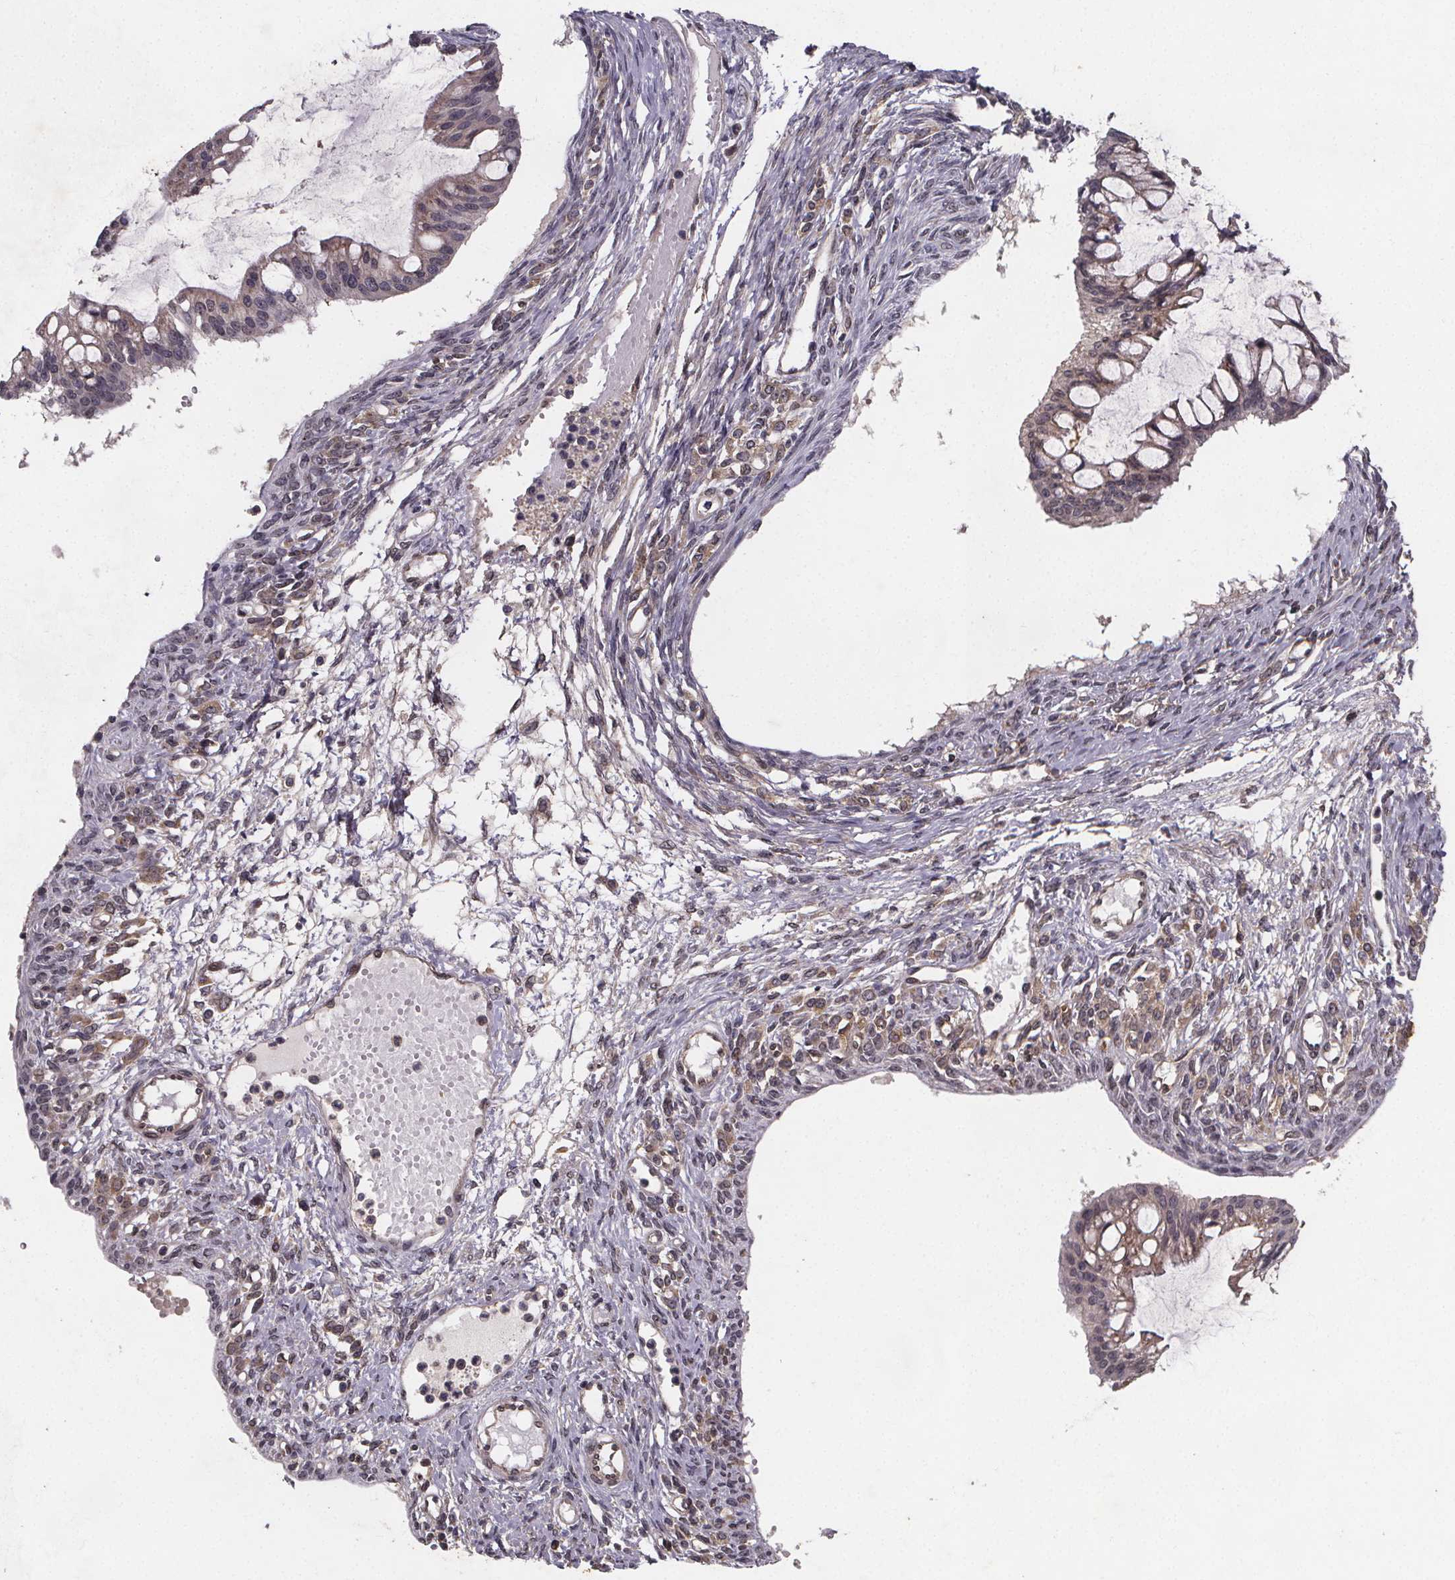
{"staining": {"intensity": "weak", "quantity": "<25%", "location": "cytoplasmic/membranous"}, "tissue": "ovarian cancer", "cell_type": "Tumor cells", "image_type": "cancer", "snomed": [{"axis": "morphology", "description": "Cystadenocarcinoma, mucinous, NOS"}, {"axis": "topography", "description": "Ovary"}], "caption": "A high-resolution histopathology image shows immunohistochemistry (IHC) staining of ovarian cancer, which reveals no significant expression in tumor cells.", "gene": "PIERCE2", "patient": {"sex": "female", "age": 73}}